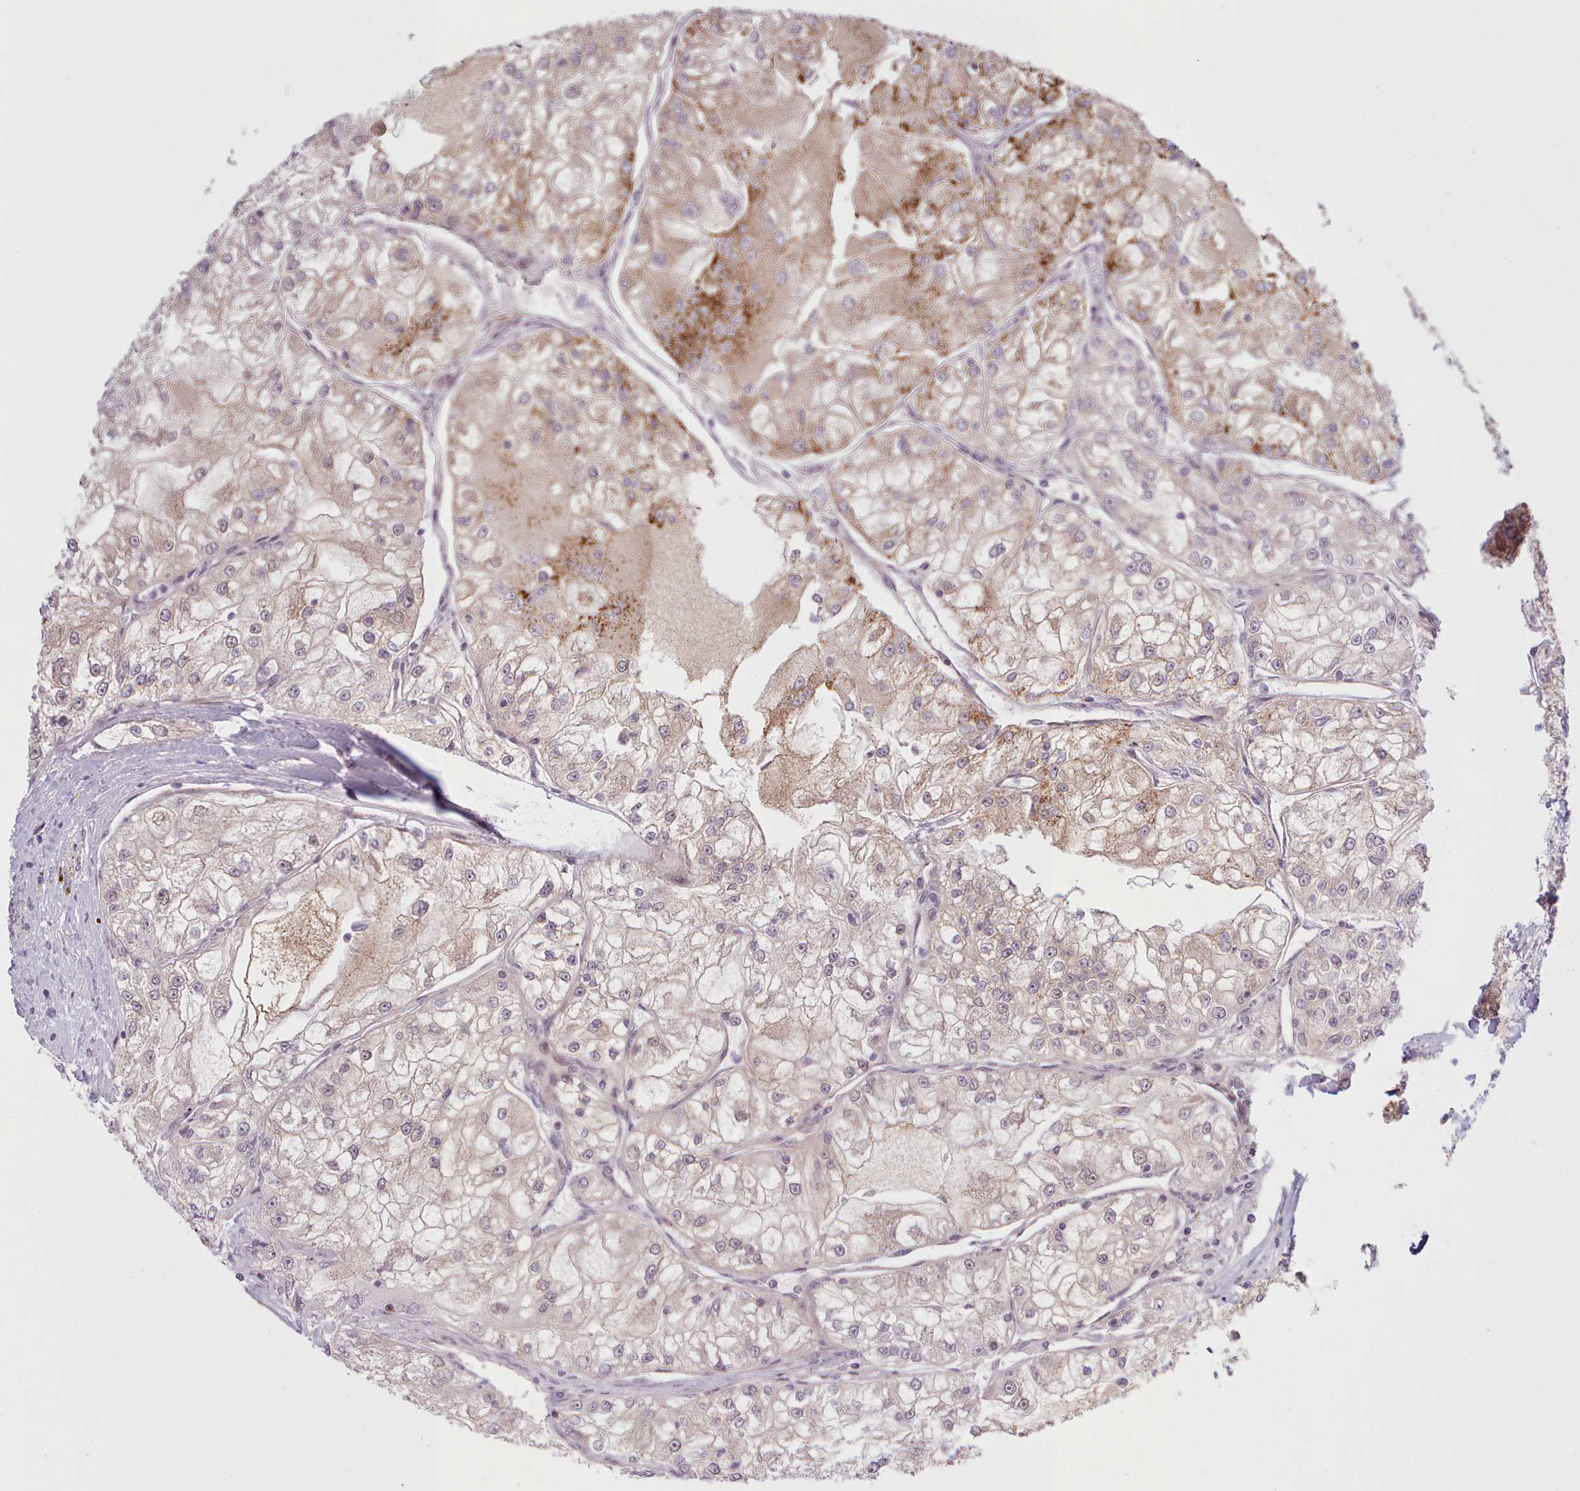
{"staining": {"intensity": "moderate", "quantity": "<25%", "location": "cytoplasmic/membranous"}, "tissue": "renal cancer", "cell_type": "Tumor cells", "image_type": "cancer", "snomed": [{"axis": "morphology", "description": "Adenocarcinoma, NOS"}, {"axis": "topography", "description": "Kidney"}], "caption": "This image demonstrates IHC staining of renal adenocarcinoma, with low moderate cytoplasmic/membranous expression in about <25% of tumor cells.", "gene": "KBTBD7", "patient": {"sex": "female", "age": 72}}